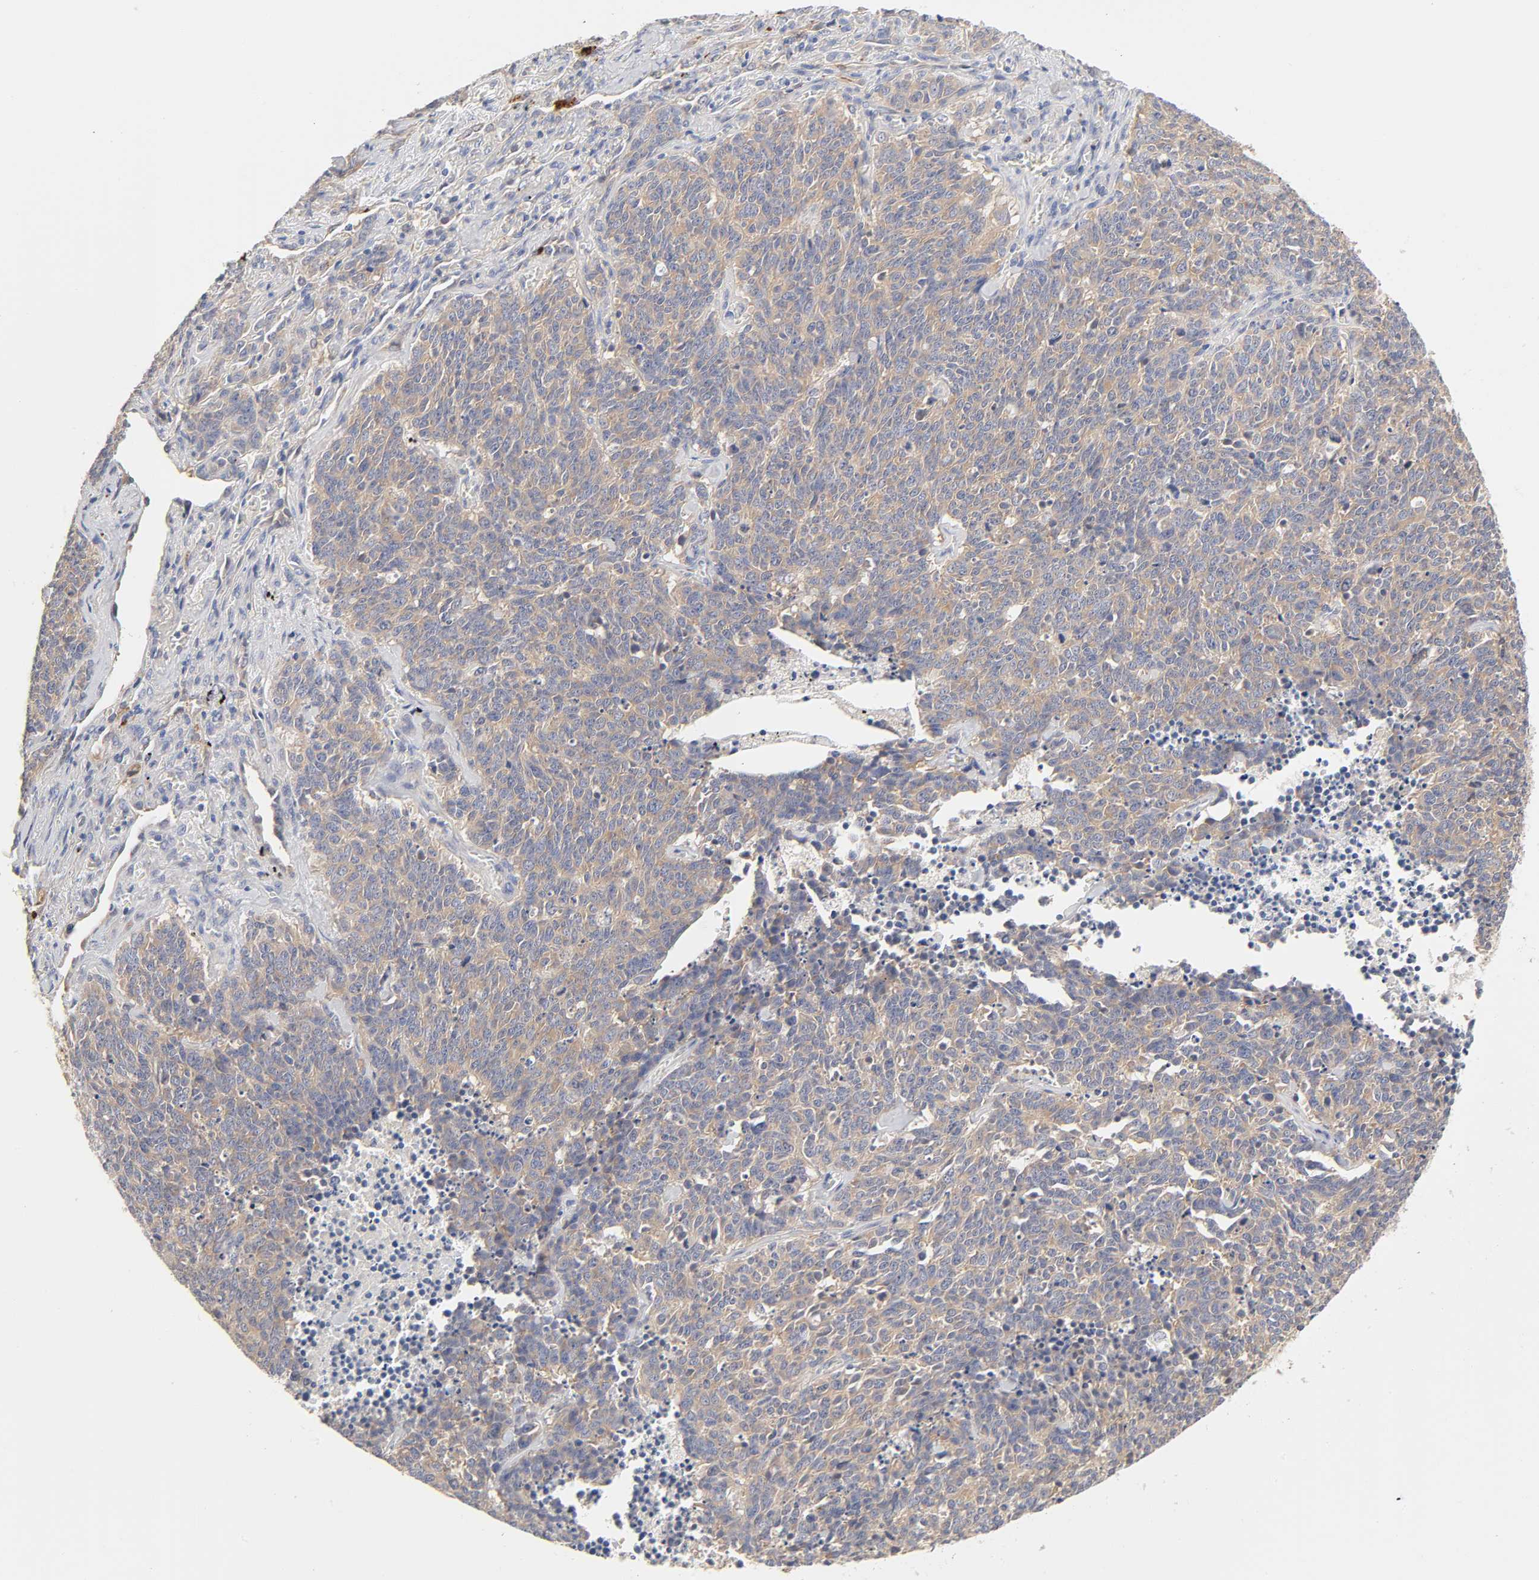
{"staining": {"intensity": "weak", "quantity": ">75%", "location": "cytoplasmic/membranous"}, "tissue": "lung cancer", "cell_type": "Tumor cells", "image_type": "cancer", "snomed": [{"axis": "morphology", "description": "Neoplasm, malignant, NOS"}, {"axis": "topography", "description": "Lung"}], "caption": "Immunohistochemistry of lung cancer reveals low levels of weak cytoplasmic/membranous staining in about >75% of tumor cells.", "gene": "C17orf75", "patient": {"sex": "female", "age": 58}}